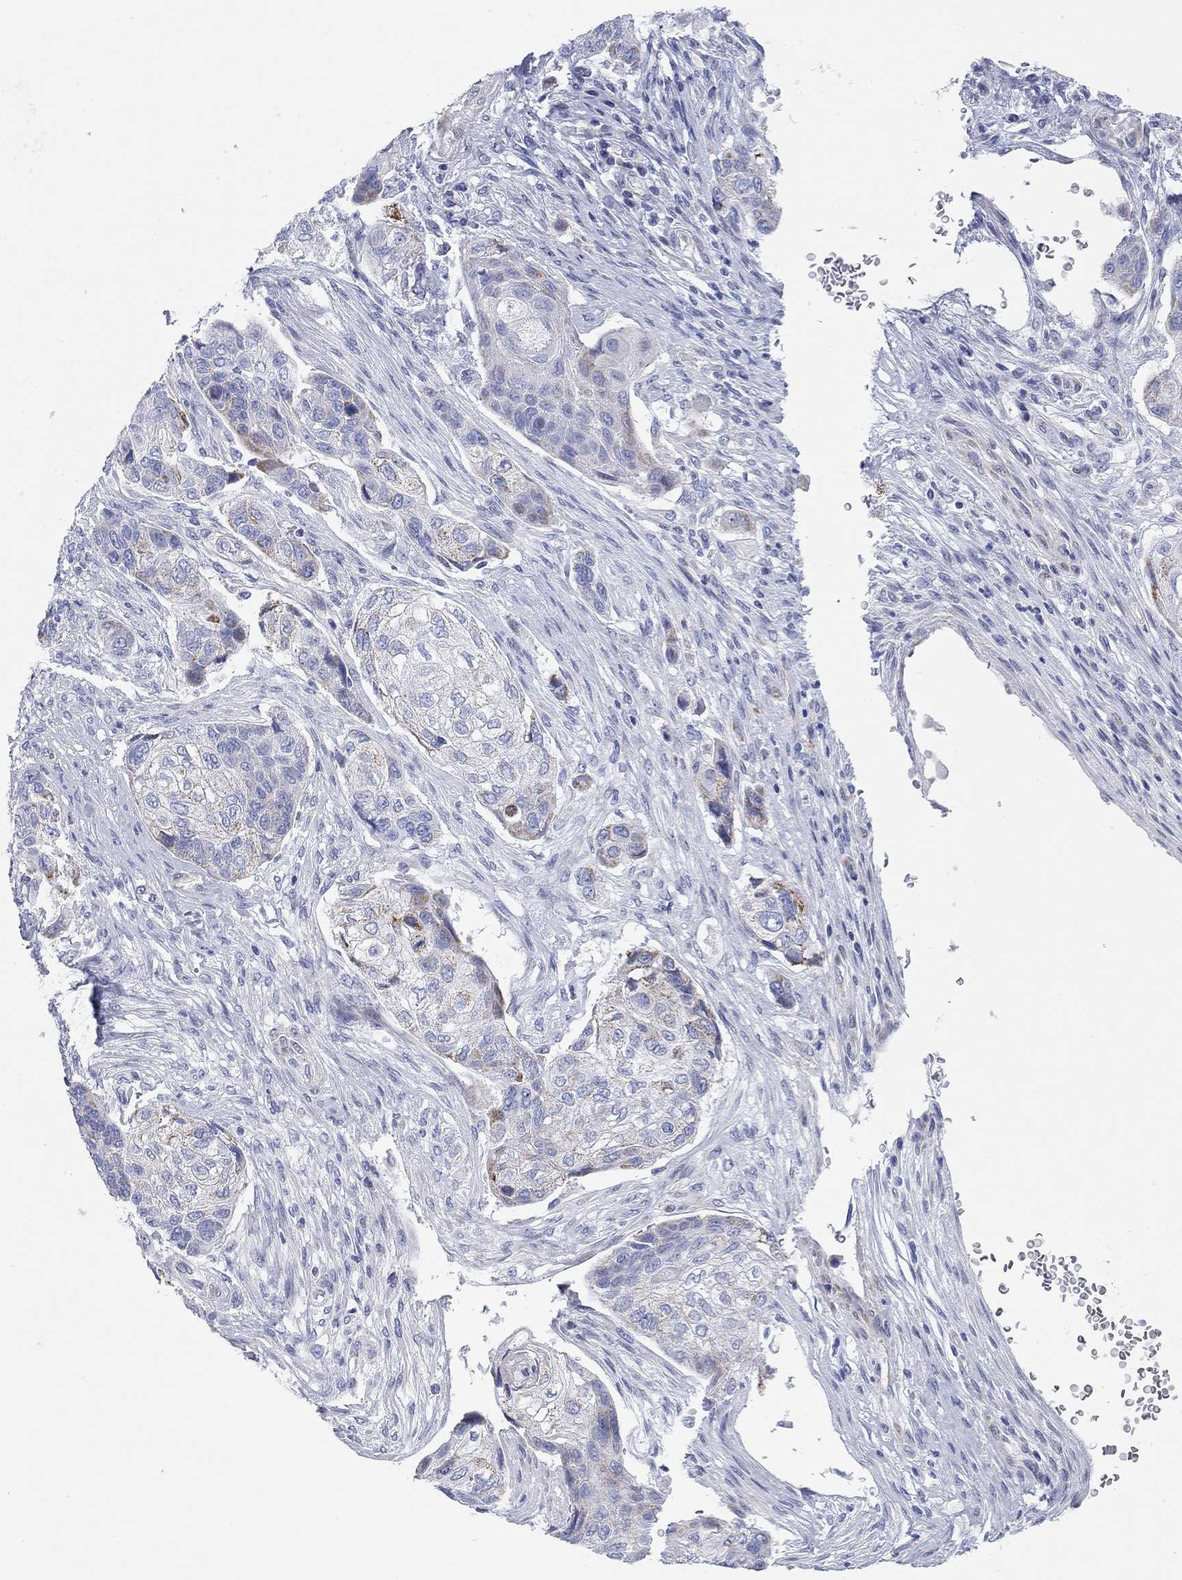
{"staining": {"intensity": "moderate", "quantity": "<25%", "location": "cytoplasmic/membranous"}, "tissue": "lung cancer", "cell_type": "Tumor cells", "image_type": "cancer", "snomed": [{"axis": "morphology", "description": "Normal tissue, NOS"}, {"axis": "morphology", "description": "Squamous cell carcinoma, NOS"}, {"axis": "topography", "description": "Bronchus"}, {"axis": "topography", "description": "Lung"}], "caption": "Lung cancer (squamous cell carcinoma) stained for a protein (brown) shows moderate cytoplasmic/membranous positive positivity in about <25% of tumor cells.", "gene": "CHI3L2", "patient": {"sex": "male", "age": 69}}